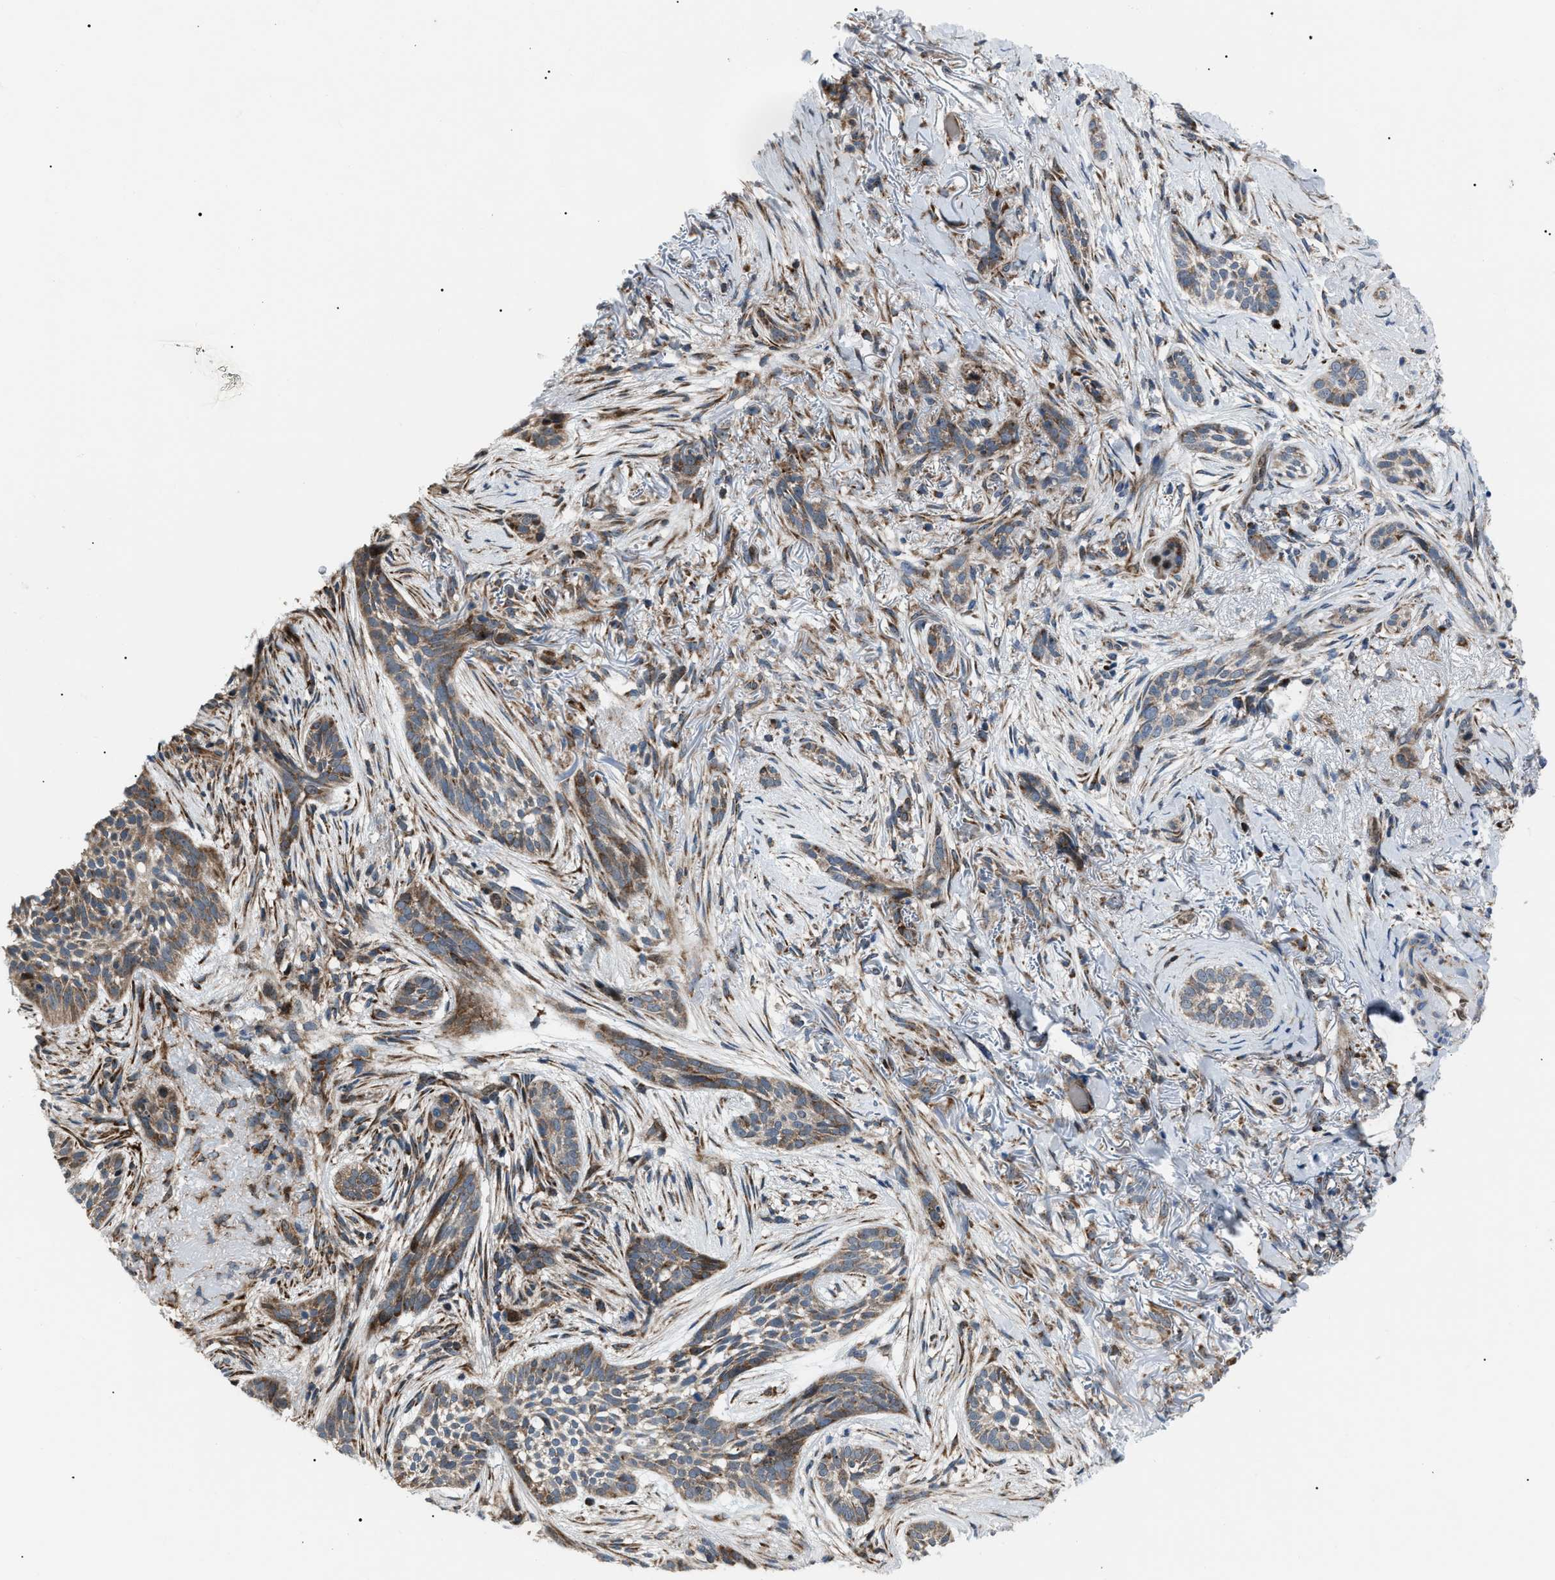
{"staining": {"intensity": "weak", "quantity": "25%-75%", "location": "cytoplasmic/membranous"}, "tissue": "skin cancer", "cell_type": "Tumor cells", "image_type": "cancer", "snomed": [{"axis": "morphology", "description": "Basal cell carcinoma"}, {"axis": "topography", "description": "Skin"}], "caption": "Weak cytoplasmic/membranous staining is identified in approximately 25%-75% of tumor cells in skin cancer. The staining was performed using DAB (3,3'-diaminobenzidine), with brown indicating positive protein expression. Nuclei are stained blue with hematoxylin.", "gene": "AGO2", "patient": {"sex": "female", "age": 88}}